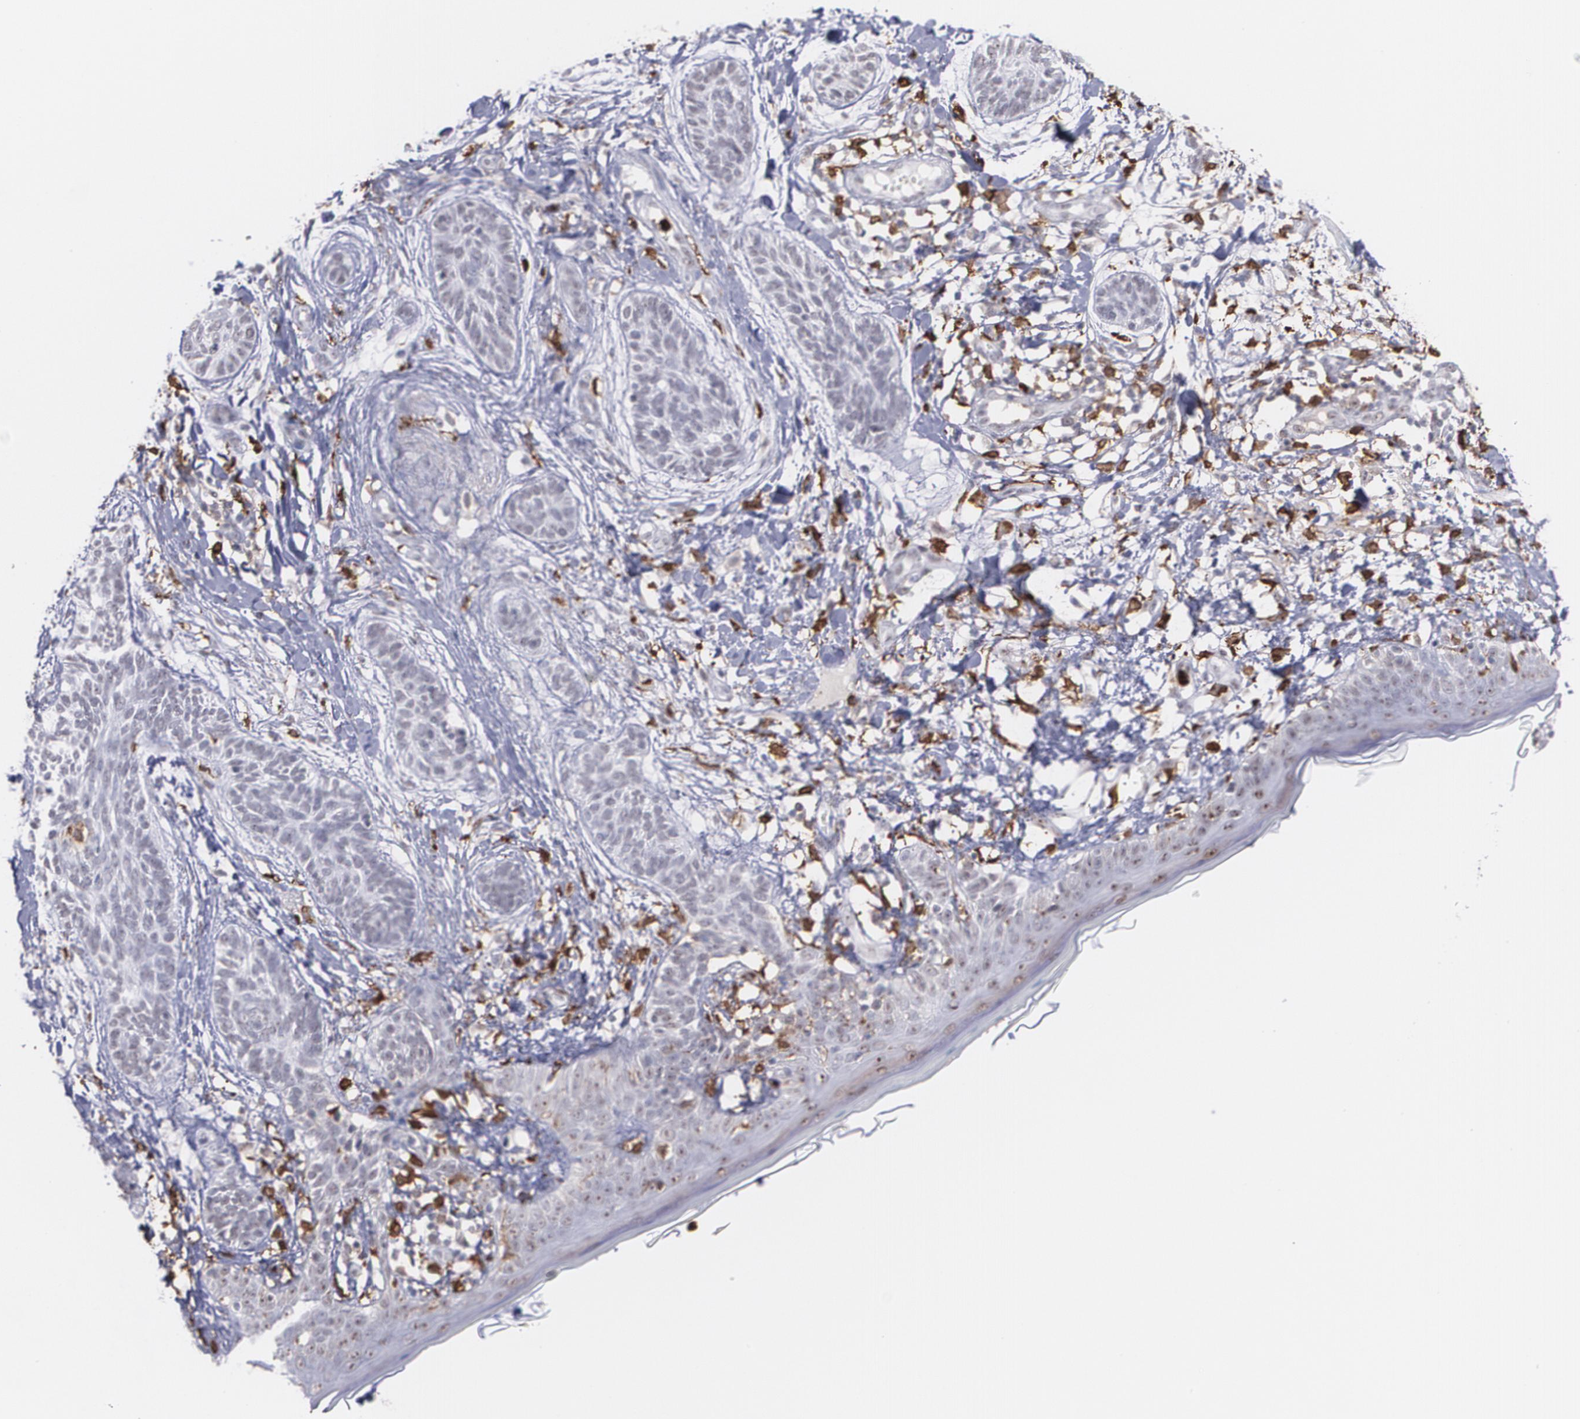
{"staining": {"intensity": "negative", "quantity": "none", "location": "none"}, "tissue": "skin cancer", "cell_type": "Tumor cells", "image_type": "cancer", "snomed": [{"axis": "morphology", "description": "Normal tissue, NOS"}, {"axis": "morphology", "description": "Basal cell carcinoma"}, {"axis": "topography", "description": "Skin"}], "caption": "Immunohistochemistry (IHC) of human basal cell carcinoma (skin) reveals no expression in tumor cells.", "gene": "NCF2", "patient": {"sex": "male", "age": 63}}